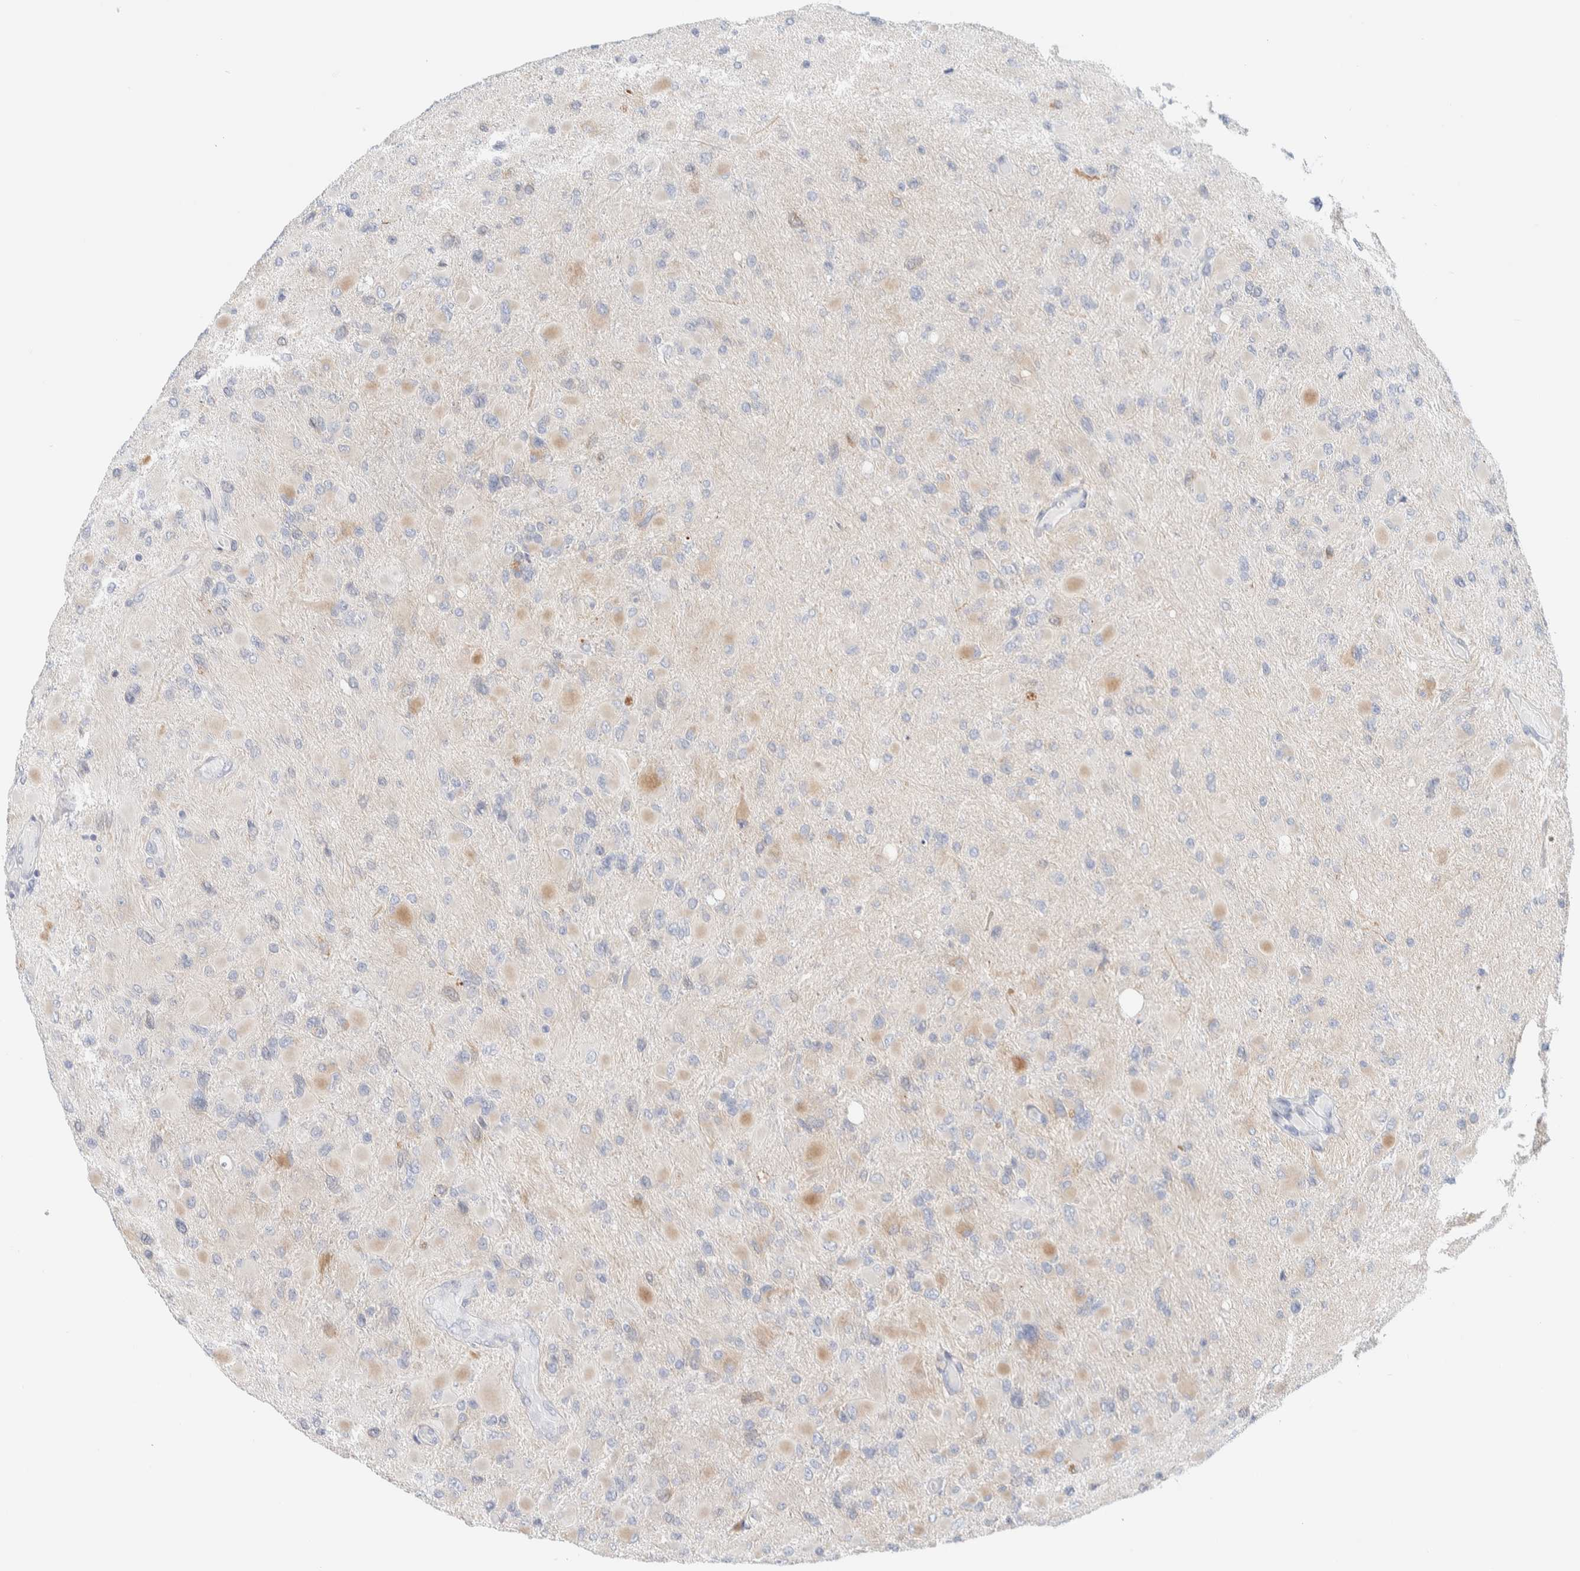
{"staining": {"intensity": "moderate", "quantity": "<25%", "location": "cytoplasmic/membranous"}, "tissue": "glioma", "cell_type": "Tumor cells", "image_type": "cancer", "snomed": [{"axis": "morphology", "description": "Glioma, malignant, High grade"}, {"axis": "topography", "description": "Cerebral cortex"}], "caption": "Moderate cytoplasmic/membranous staining for a protein is identified in approximately <25% of tumor cells of high-grade glioma (malignant) using IHC.", "gene": "ATCAY", "patient": {"sex": "female", "age": 36}}